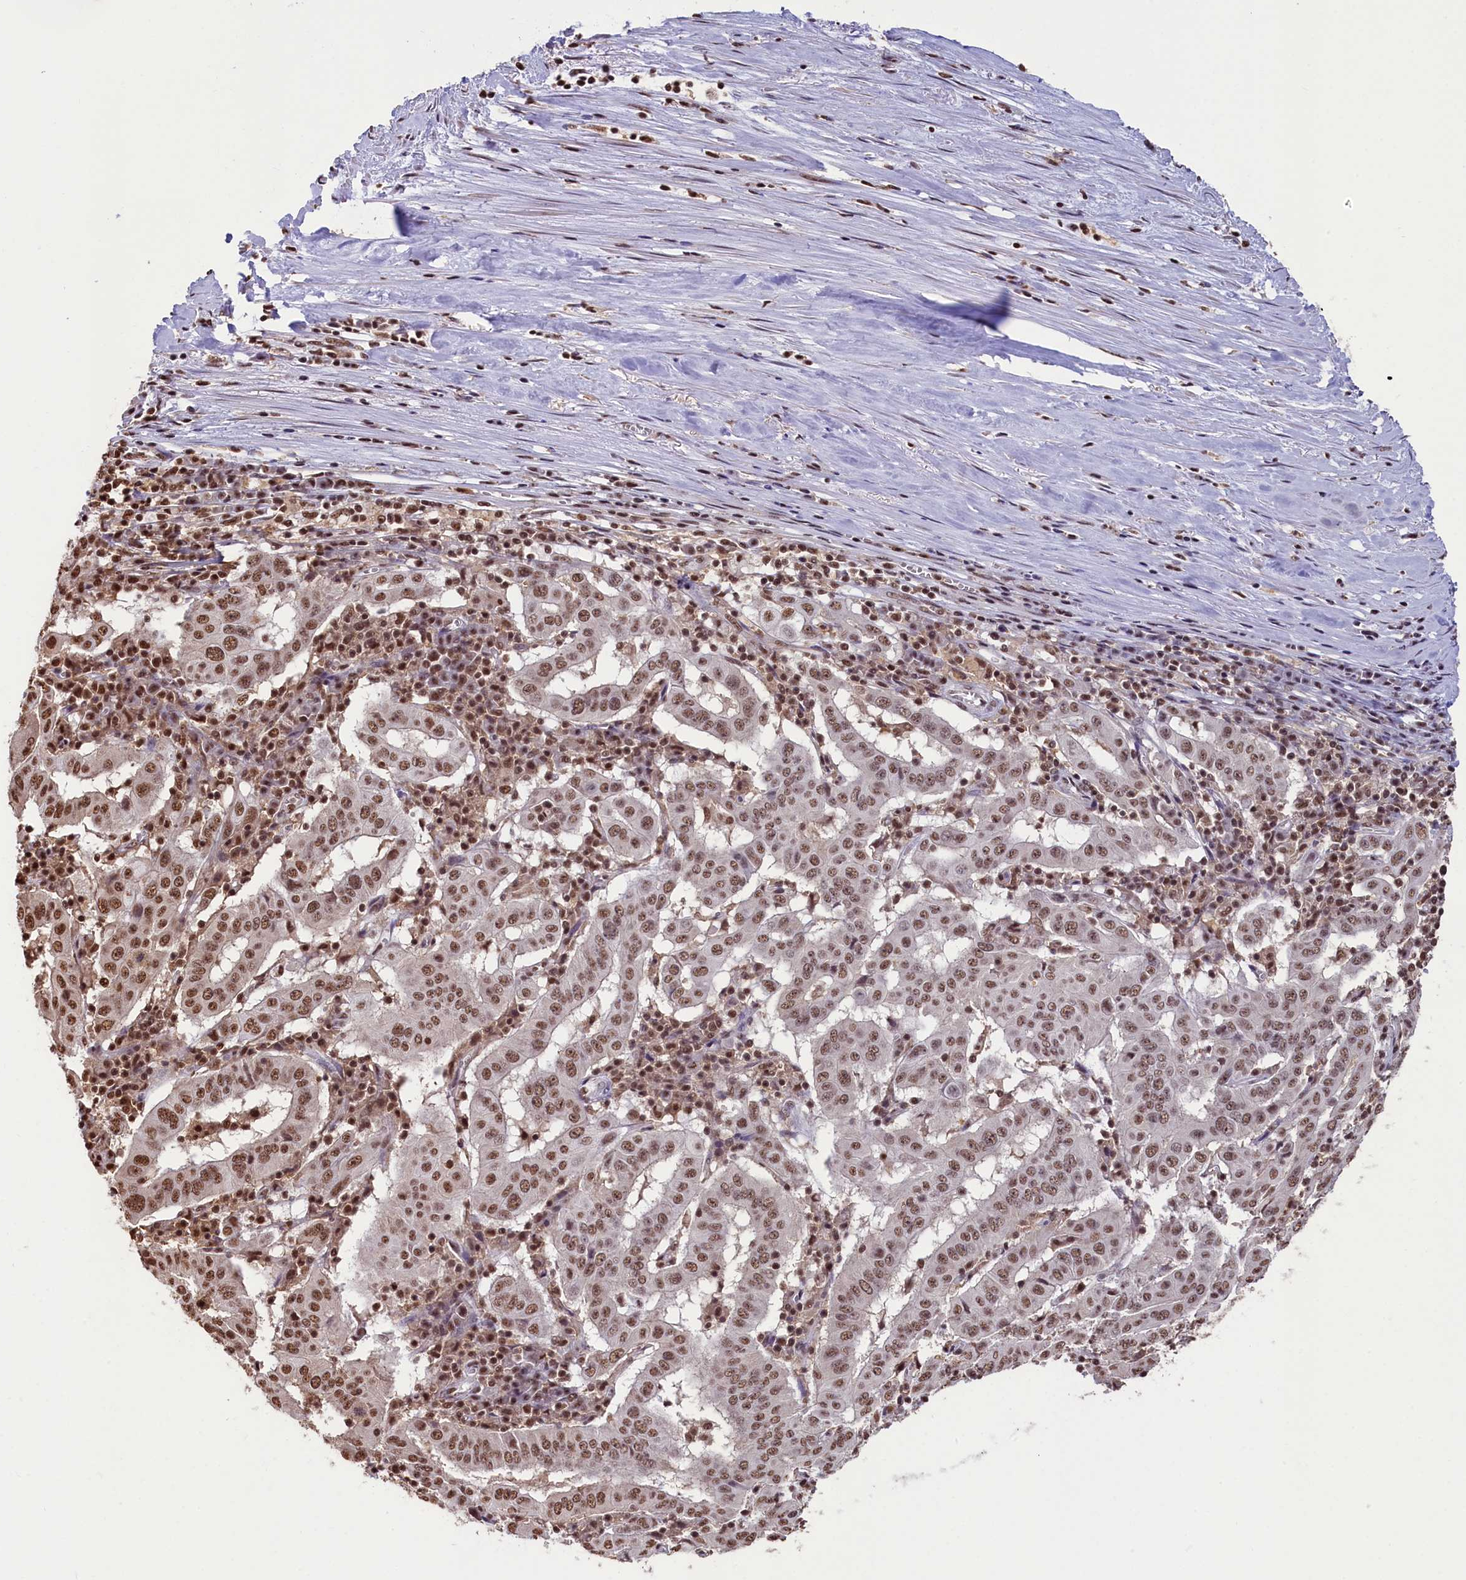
{"staining": {"intensity": "moderate", "quantity": ">75%", "location": "nuclear"}, "tissue": "pancreatic cancer", "cell_type": "Tumor cells", "image_type": "cancer", "snomed": [{"axis": "morphology", "description": "Adenocarcinoma, NOS"}, {"axis": "topography", "description": "Pancreas"}], "caption": "Pancreatic cancer (adenocarcinoma) stained with a protein marker displays moderate staining in tumor cells.", "gene": "SNRPD2", "patient": {"sex": "male", "age": 63}}